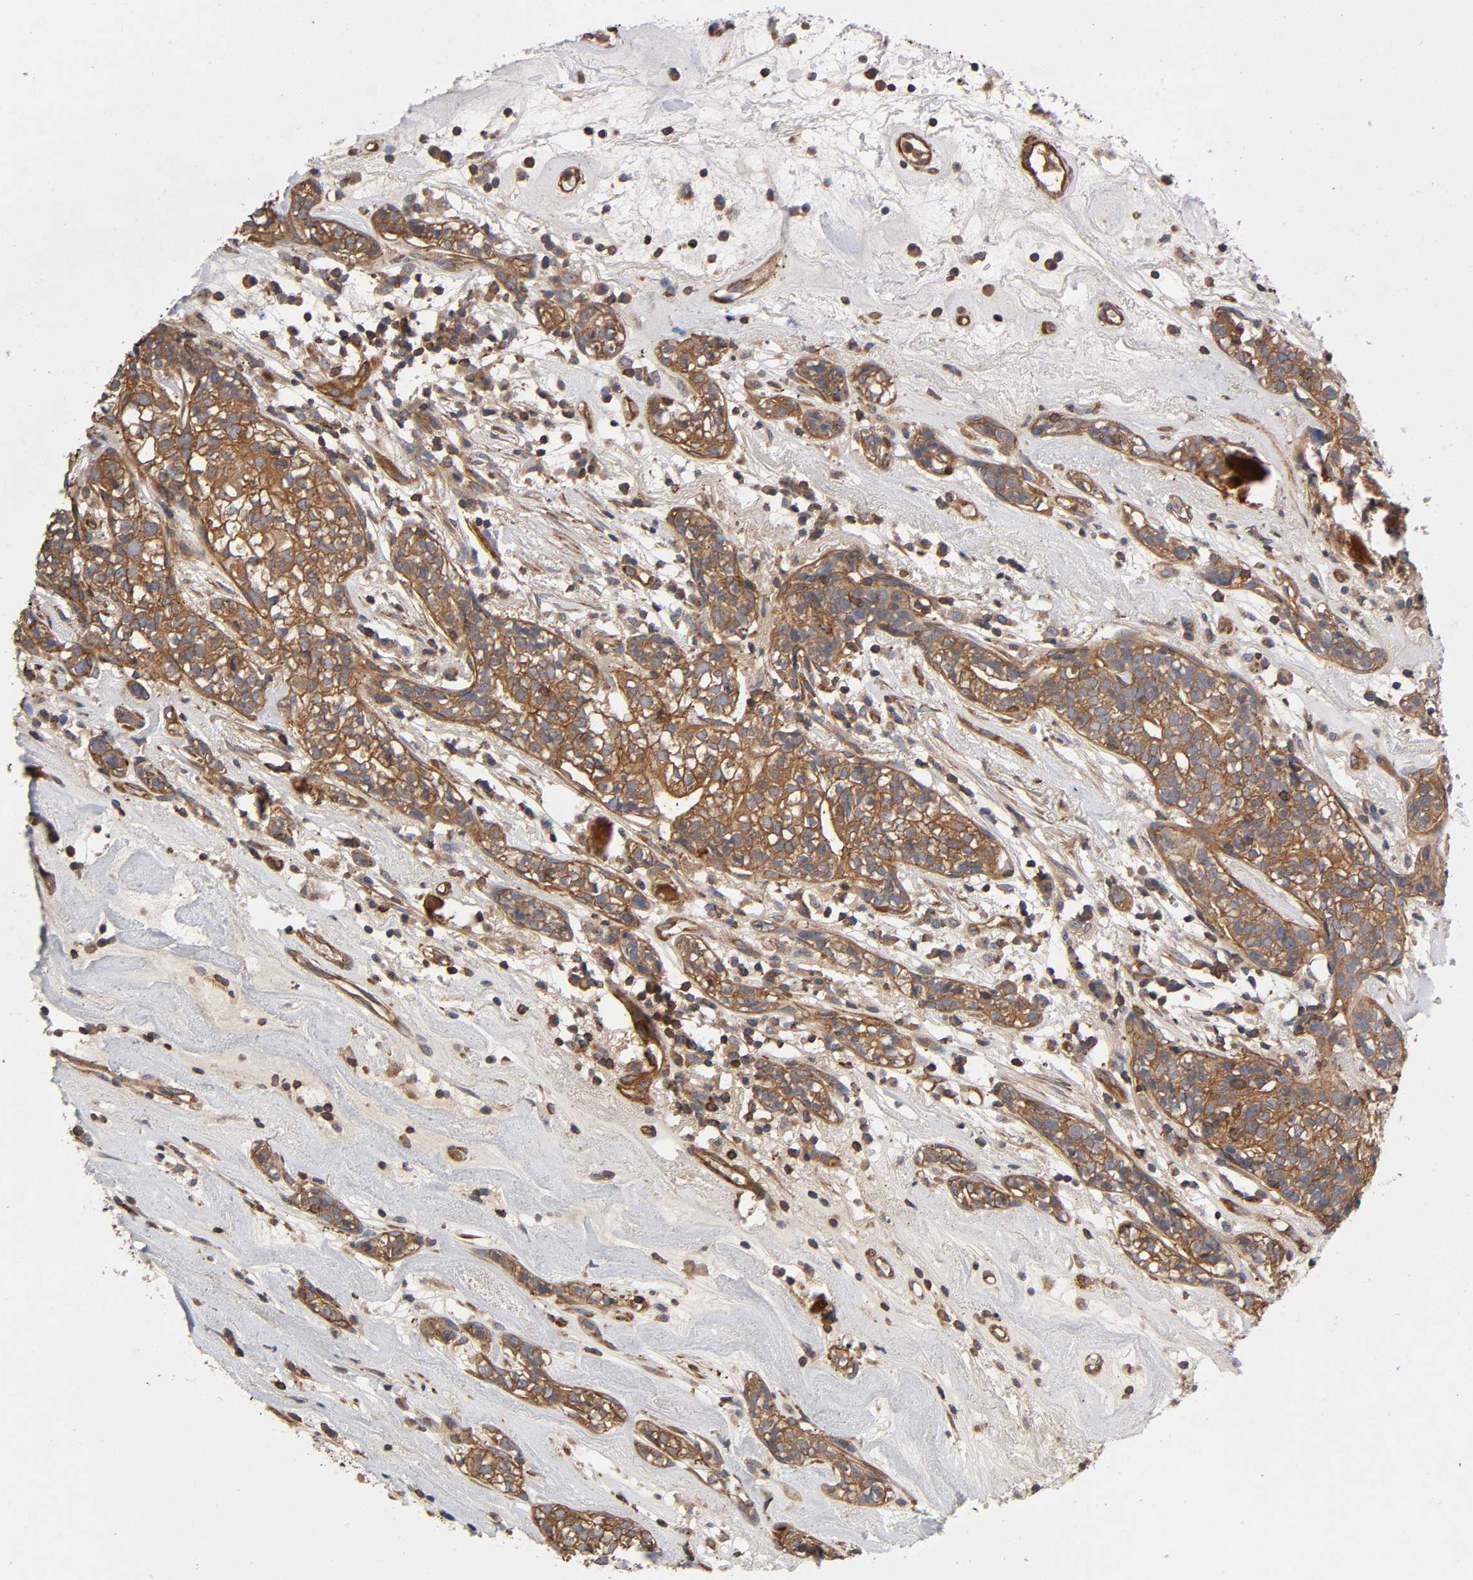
{"staining": {"intensity": "moderate", "quantity": ">75%", "location": "cytoplasmic/membranous"}, "tissue": "head and neck cancer", "cell_type": "Tumor cells", "image_type": "cancer", "snomed": [{"axis": "morphology", "description": "Adenocarcinoma, NOS"}, {"axis": "topography", "description": "Salivary gland"}, {"axis": "topography", "description": "Head-Neck"}], "caption": "A high-resolution image shows immunohistochemistry (IHC) staining of head and neck adenocarcinoma, which shows moderate cytoplasmic/membranous staining in about >75% of tumor cells.", "gene": "LAMTOR2", "patient": {"sex": "female", "age": 65}}